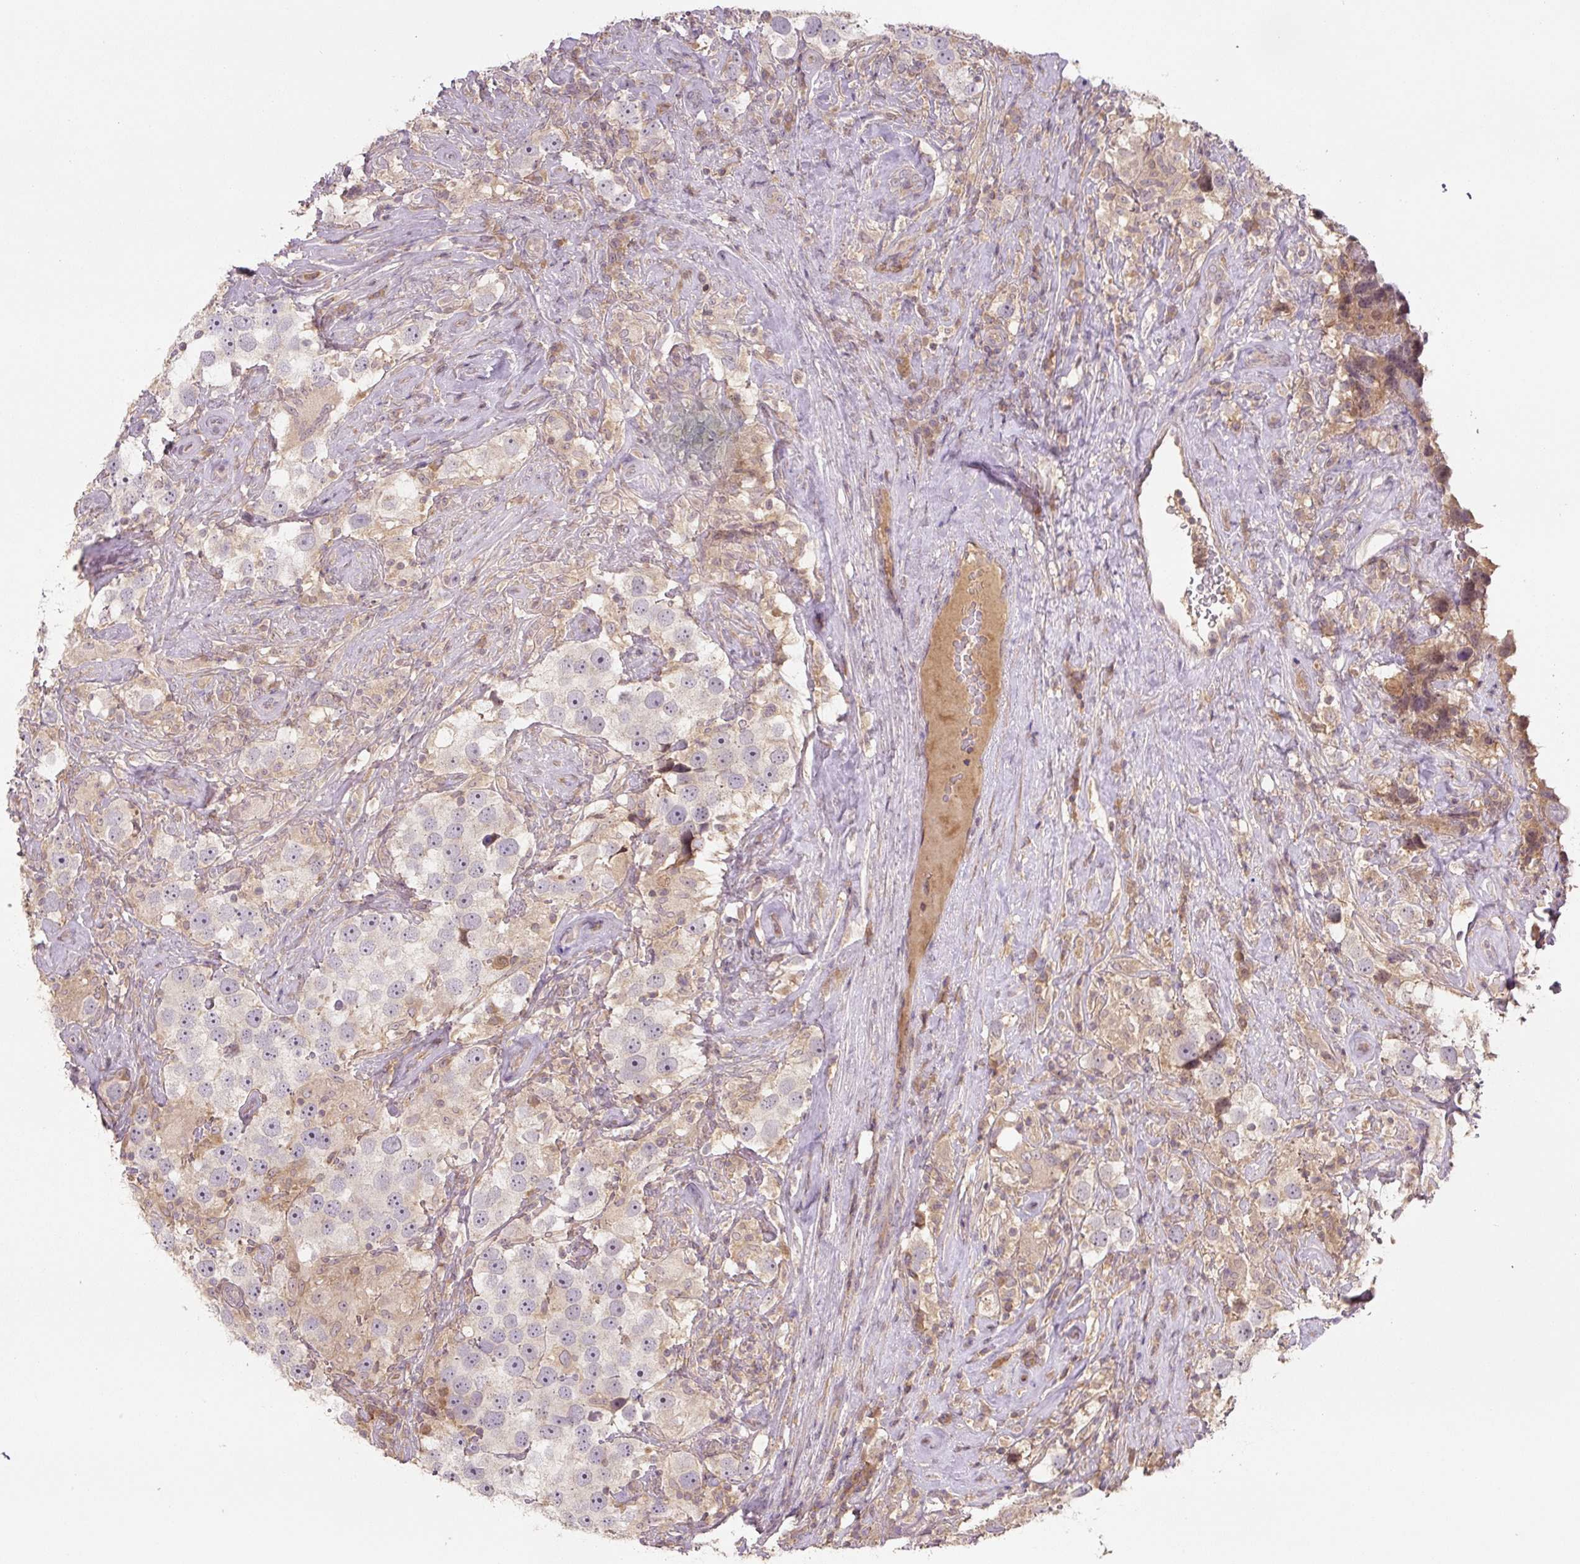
{"staining": {"intensity": "negative", "quantity": "none", "location": "none"}, "tissue": "testis cancer", "cell_type": "Tumor cells", "image_type": "cancer", "snomed": [{"axis": "morphology", "description": "Seminoma, NOS"}, {"axis": "topography", "description": "Testis"}], "caption": "This is a image of immunohistochemistry (IHC) staining of seminoma (testis), which shows no expression in tumor cells.", "gene": "C2orf73", "patient": {"sex": "male", "age": 49}}